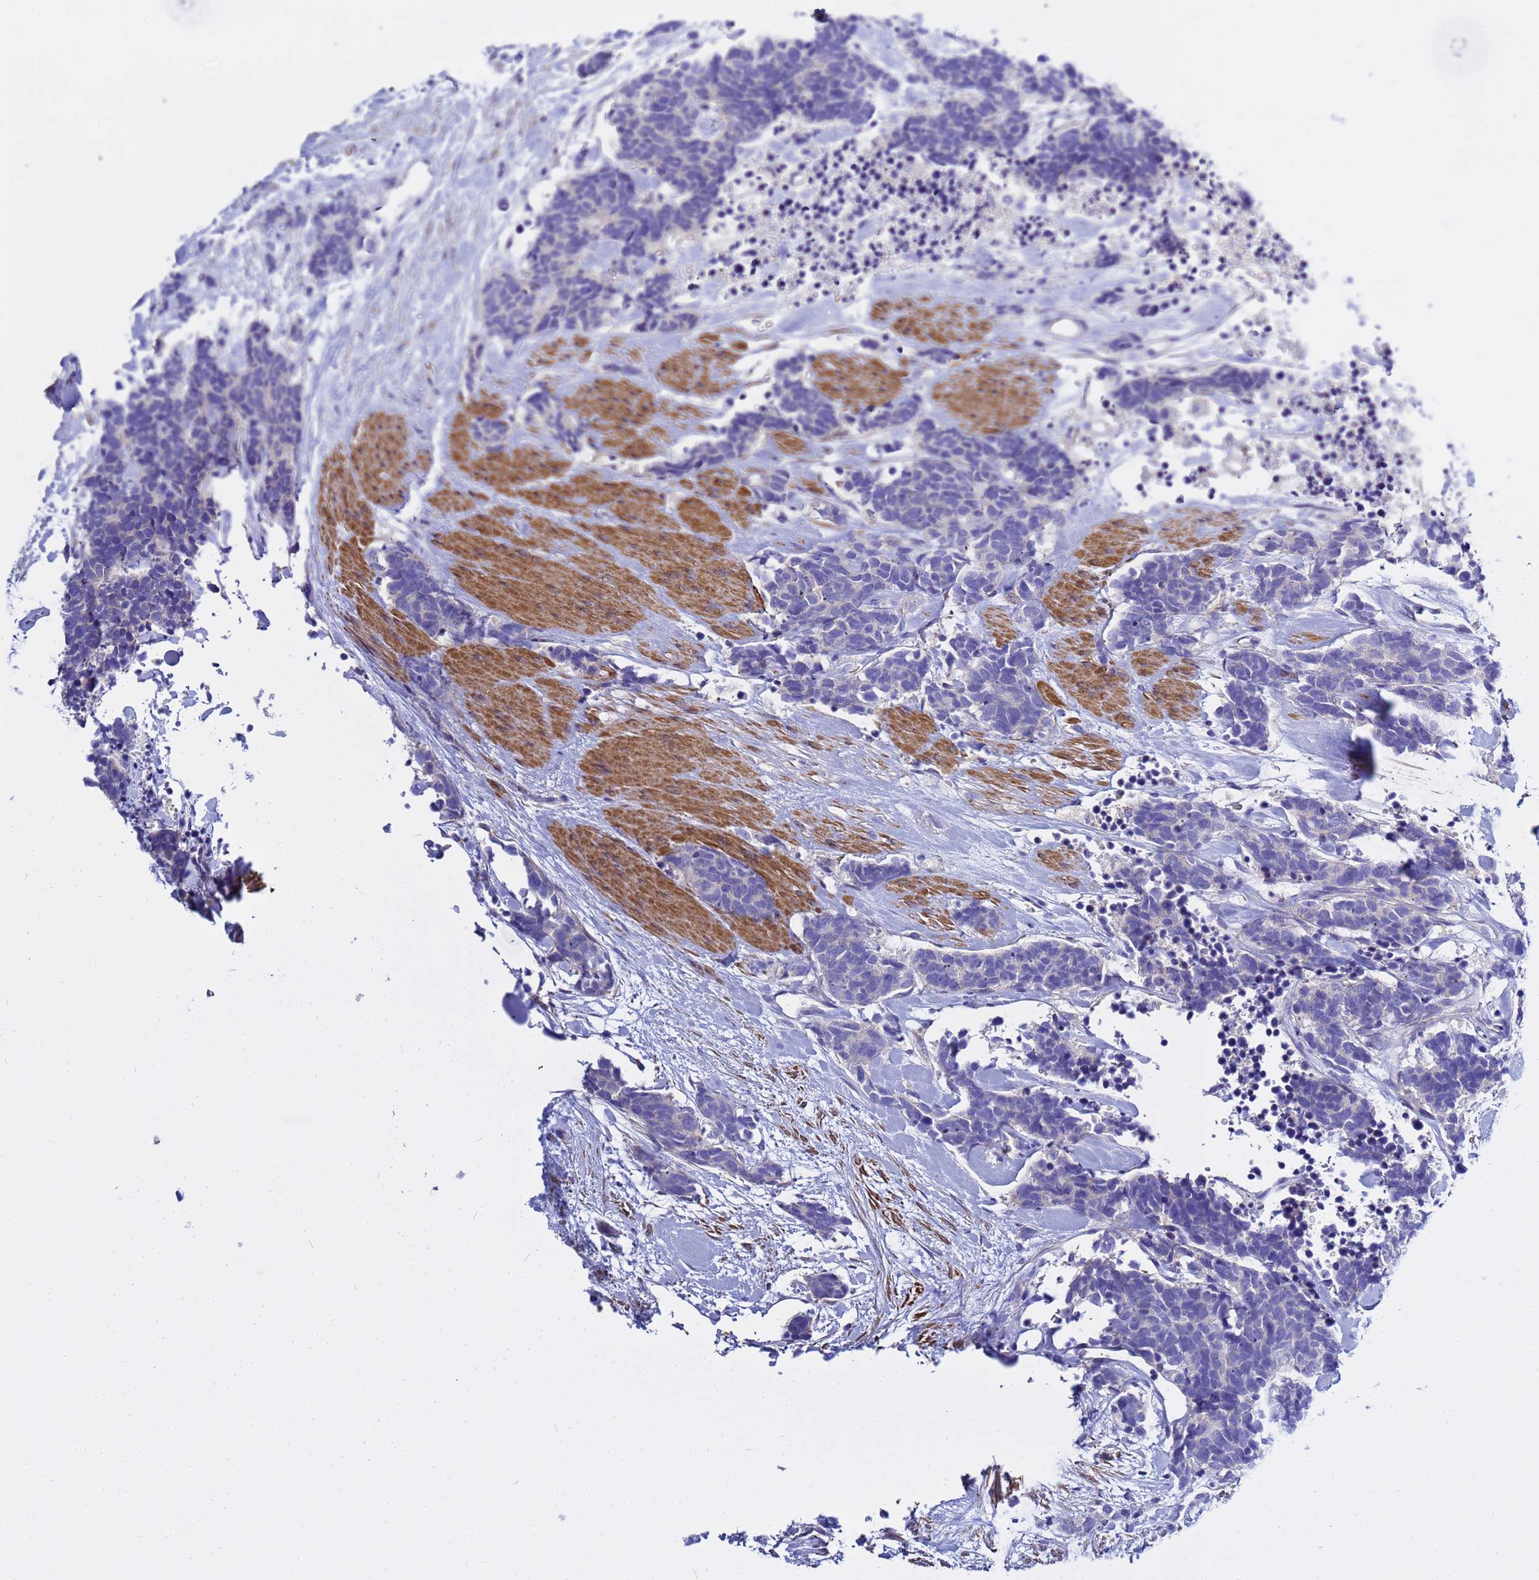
{"staining": {"intensity": "negative", "quantity": "none", "location": "none"}, "tissue": "carcinoid", "cell_type": "Tumor cells", "image_type": "cancer", "snomed": [{"axis": "morphology", "description": "Carcinoma, NOS"}, {"axis": "morphology", "description": "Carcinoid, malignant, NOS"}, {"axis": "topography", "description": "Prostate"}], "caption": "Tumor cells show no significant staining in carcinoma.", "gene": "USP18", "patient": {"sex": "male", "age": 57}}